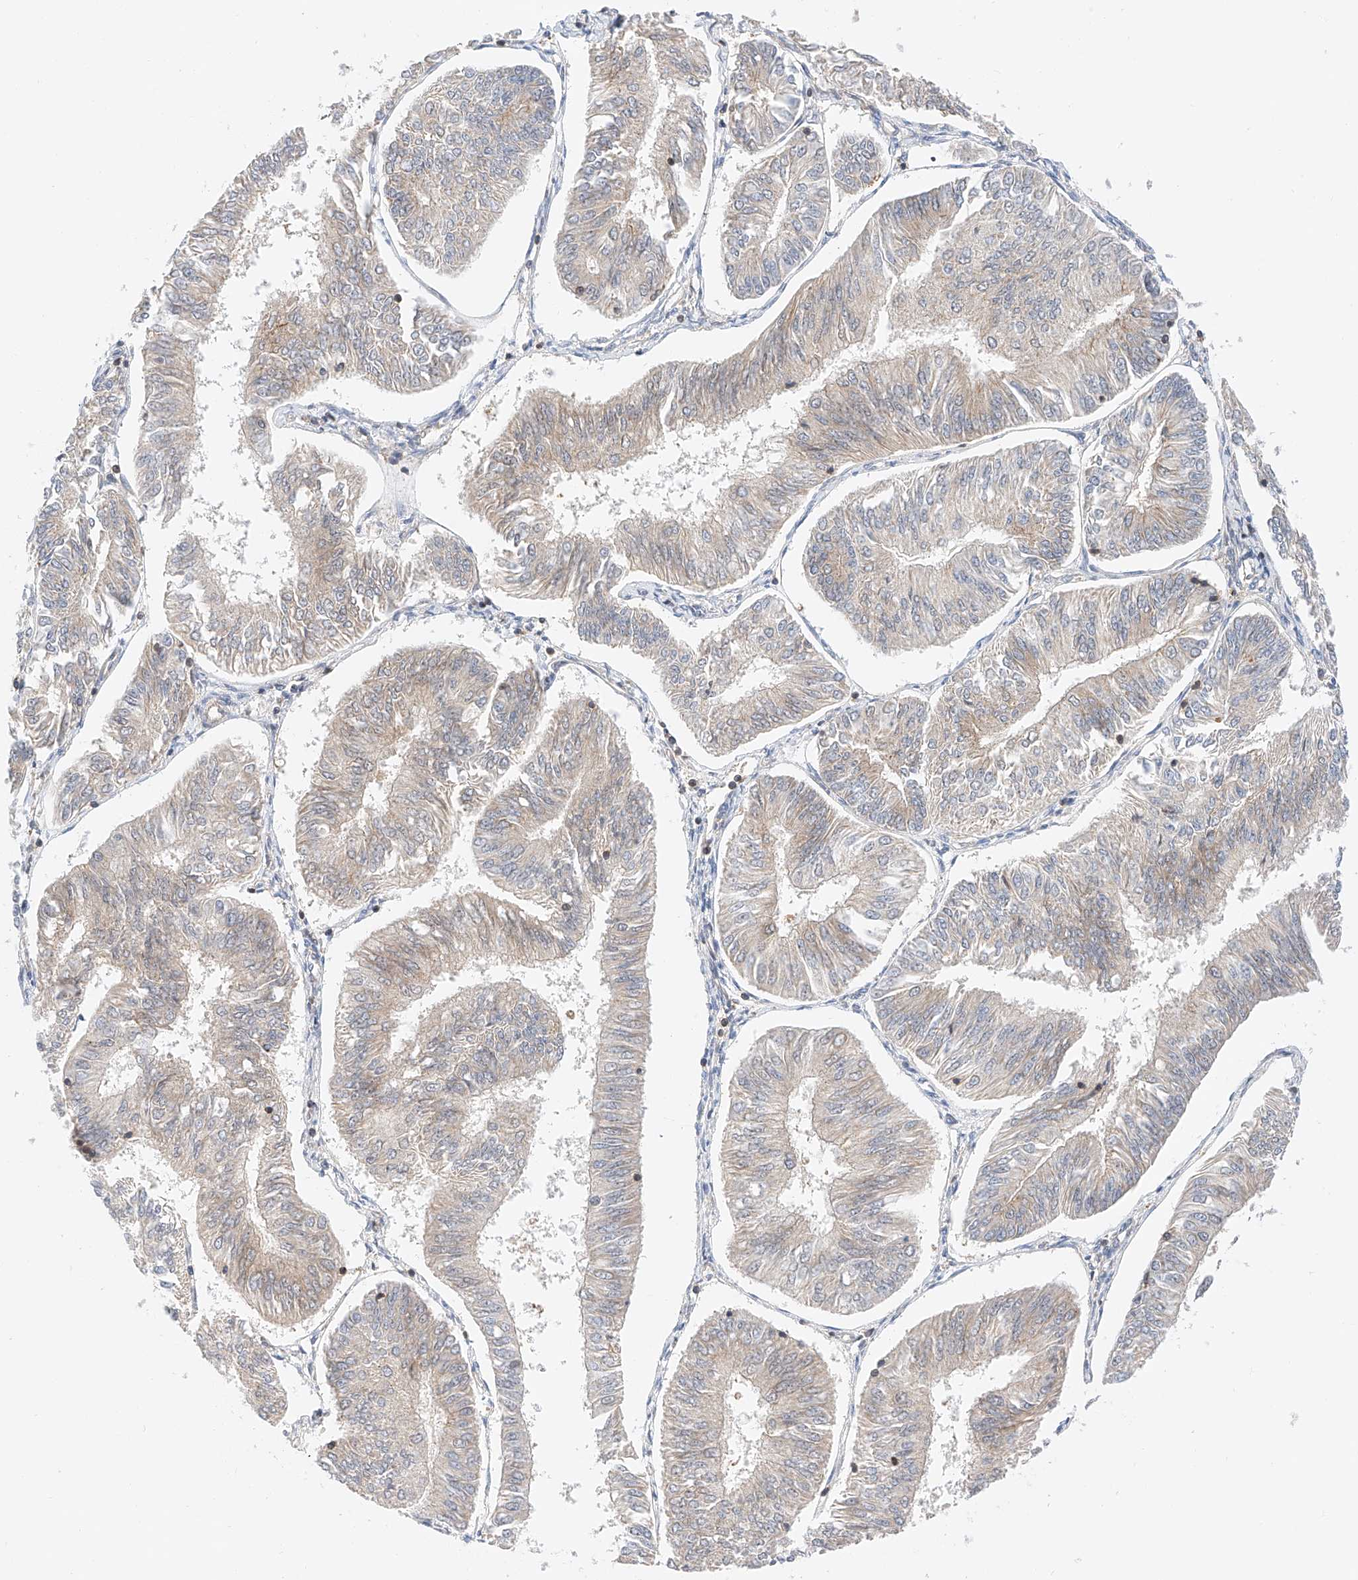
{"staining": {"intensity": "weak", "quantity": "25%-75%", "location": "cytoplasmic/membranous"}, "tissue": "endometrial cancer", "cell_type": "Tumor cells", "image_type": "cancer", "snomed": [{"axis": "morphology", "description": "Adenocarcinoma, NOS"}, {"axis": "topography", "description": "Endometrium"}], "caption": "Brown immunohistochemical staining in endometrial cancer exhibits weak cytoplasmic/membranous positivity in approximately 25%-75% of tumor cells.", "gene": "MFN2", "patient": {"sex": "female", "age": 58}}